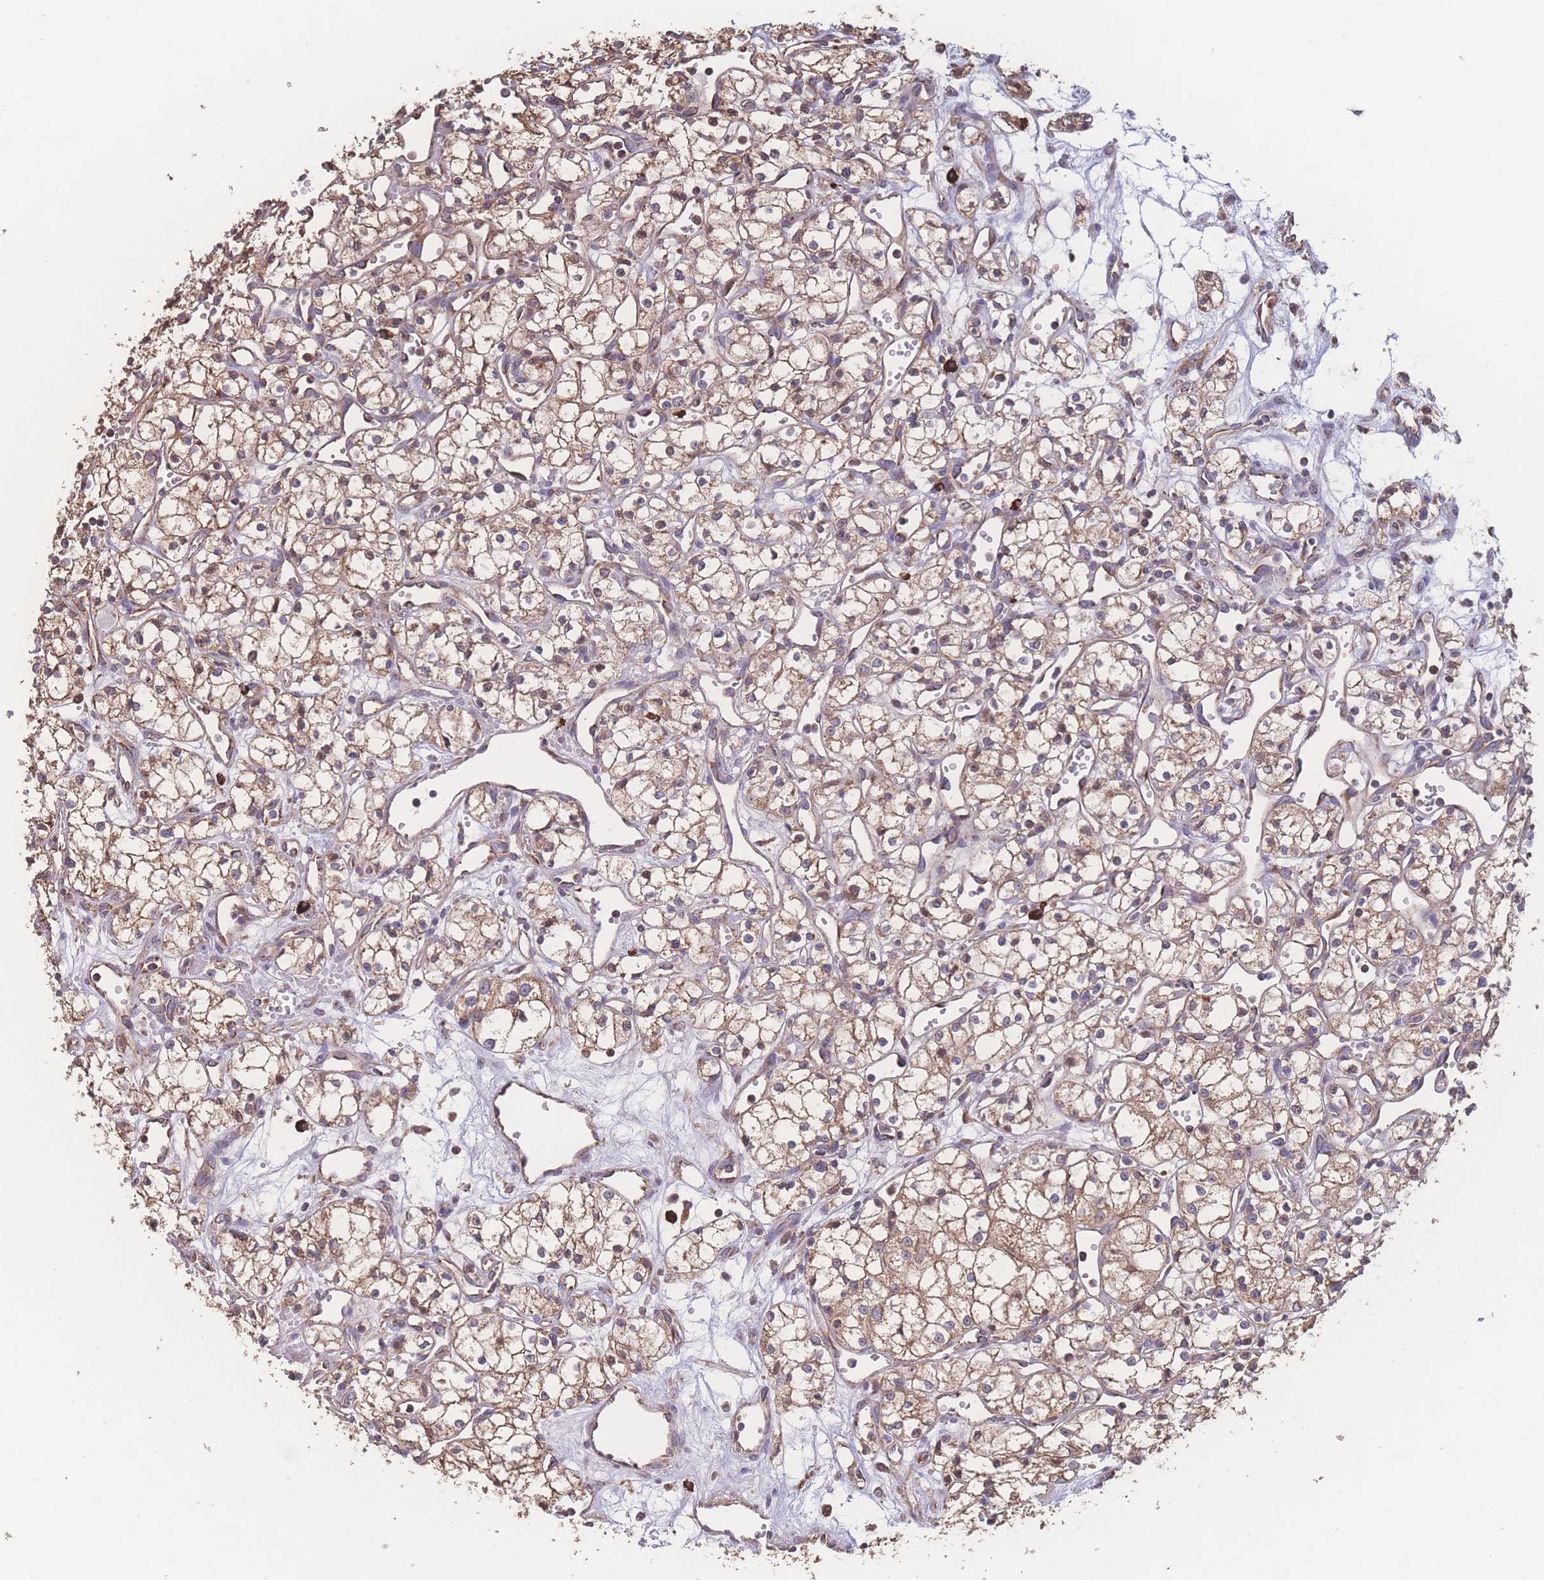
{"staining": {"intensity": "moderate", "quantity": ">75%", "location": "cytoplasmic/membranous"}, "tissue": "renal cancer", "cell_type": "Tumor cells", "image_type": "cancer", "snomed": [{"axis": "morphology", "description": "Adenocarcinoma, NOS"}, {"axis": "topography", "description": "Kidney"}], "caption": "A photomicrograph showing moderate cytoplasmic/membranous expression in about >75% of tumor cells in renal cancer, as visualized by brown immunohistochemical staining.", "gene": "SGSM3", "patient": {"sex": "male", "age": 59}}